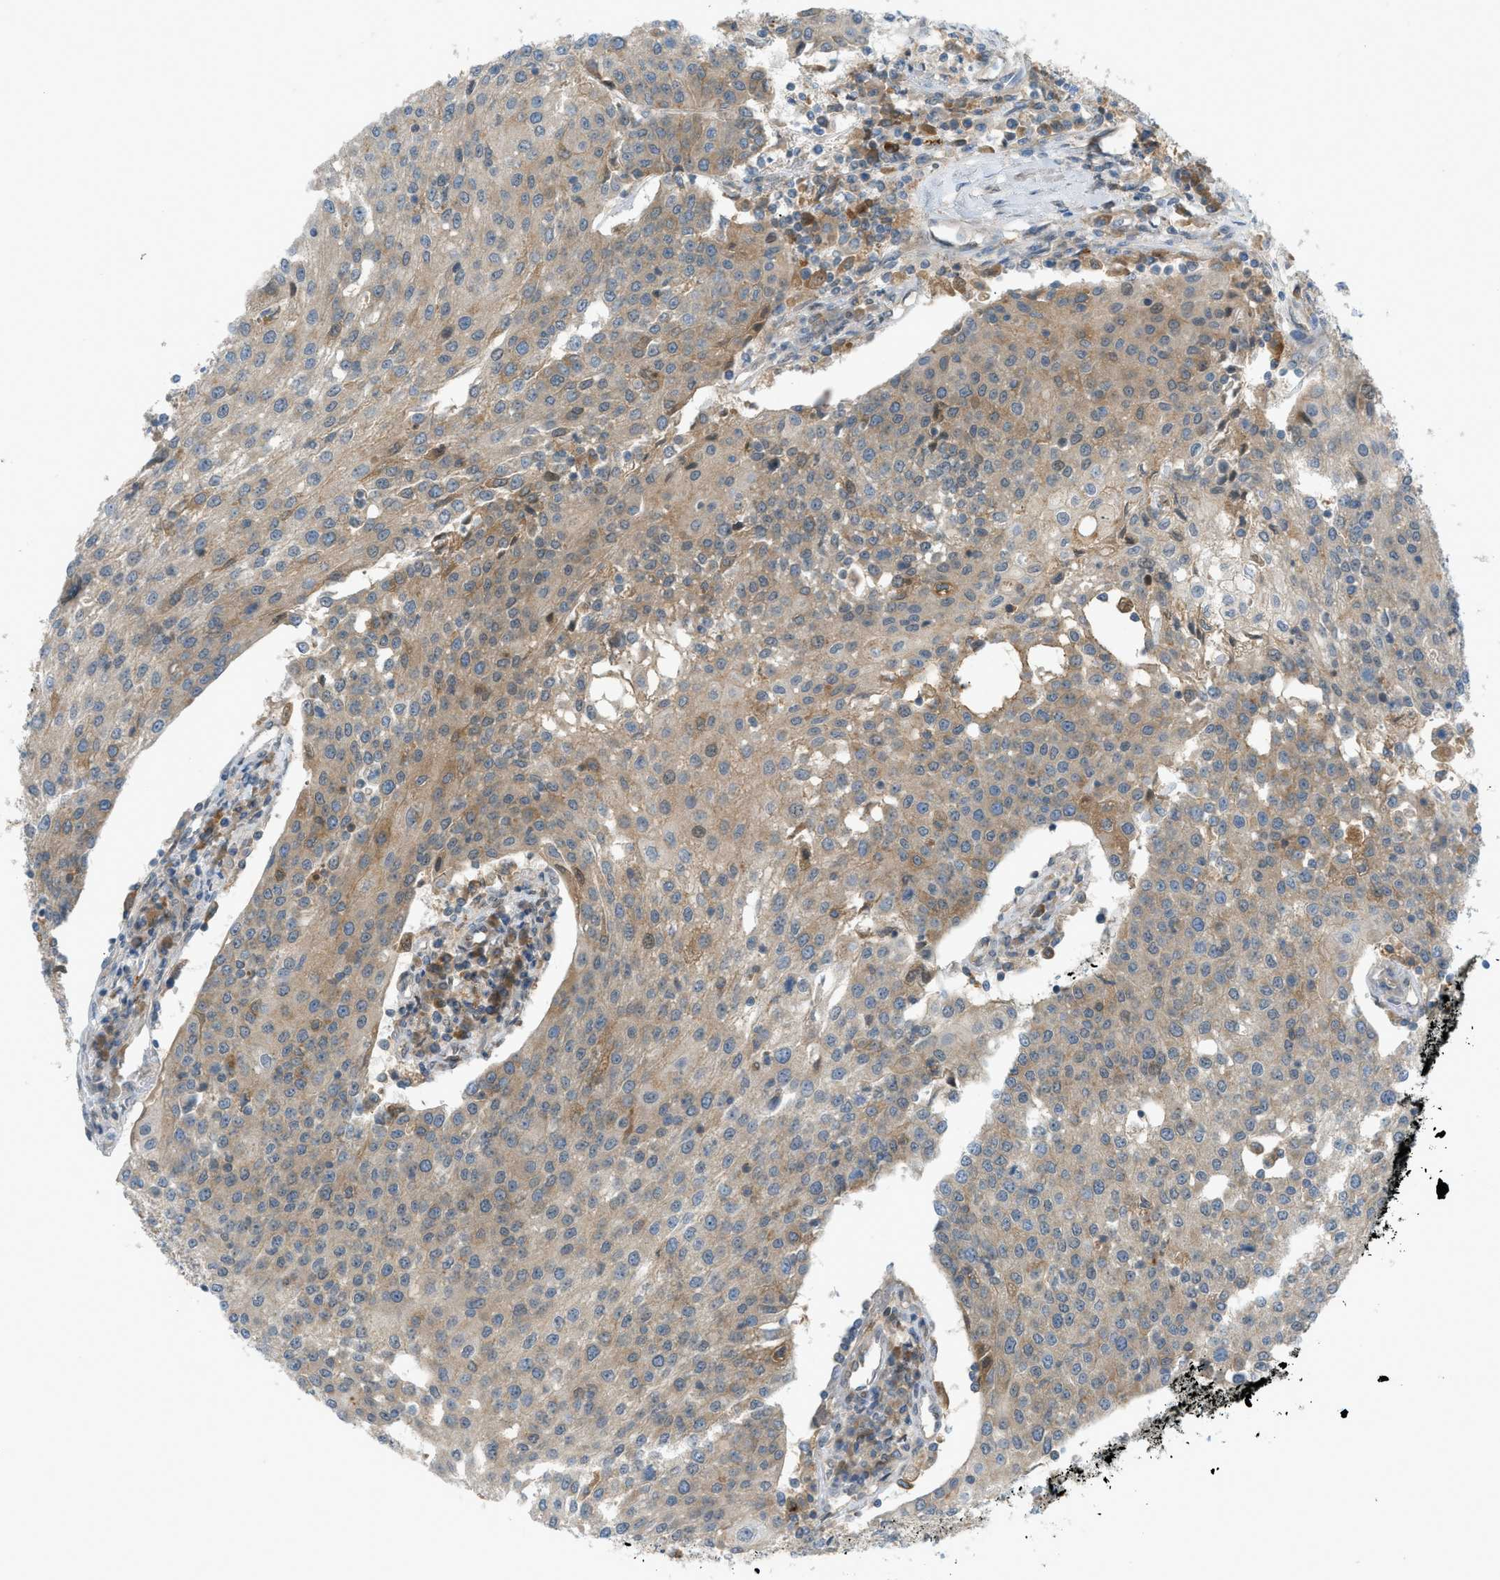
{"staining": {"intensity": "weak", "quantity": ">75%", "location": "cytoplasmic/membranous"}, "tissue": "urothelial cancer", "cell_type": "Tumor cells", "image_type": "cancer", "snomed": [{"axis": "morphology", "description": "Urothelial carcinoma, High grade"}, {"axis": "topography", "description": "Urinary bladder"}], "caption": "Urothelial carcinoma (high-grade) tissue reveals weak cytoplasmic/membranous positivity in approximately >75% of tumor cells, visualized by immunohistochemistry. Immunohistochemistry (ihc) stains the protein in brown and the nuclei are stained blue.", "gene": "DYRK1A", "patient": {"sex": "female", "age": 85}}